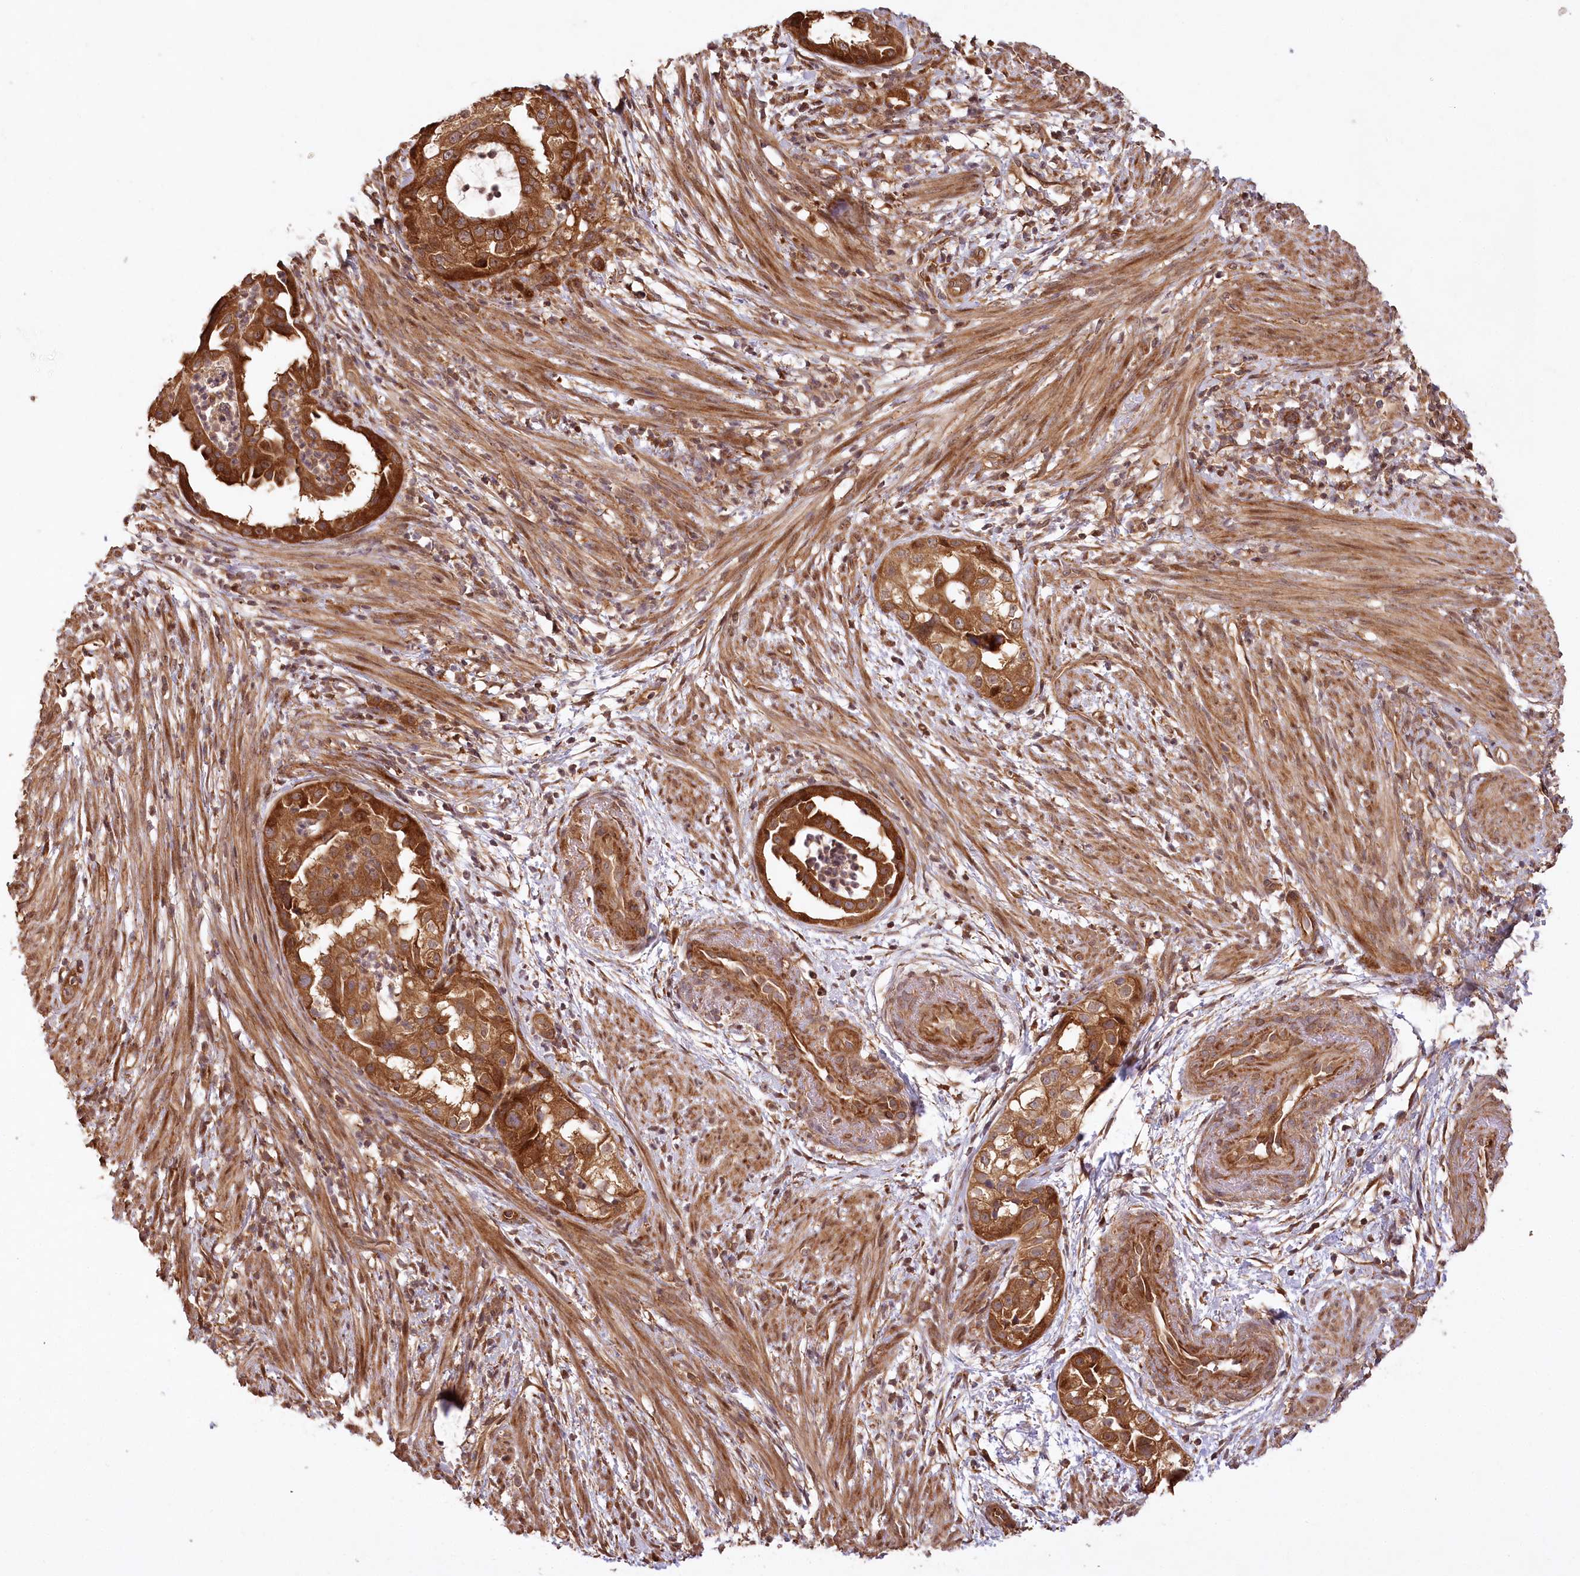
{"staining": {"intensity": "strong", "quantity": ">75%", "location": "cytoplasmic/membranous"}, "tissue": "endometrial cancer", "cell_type": "Tumor cells", "image_type": "cancer", "snomed": [{"axis": "morphology", "description": "Adenocarcinoma, NOS"}, {"axis": "topography", "description": "Endometrium"}], "caption": "Endometrial cancer tissue reveals strong cytoplasmic/membranous positivity in approximately >75% of tumor cells Ihc stains the protein of interest in brown and the nuclei are stained blue.", "gene": "LSS", "patient": {"sex": "female", "age": 85}}